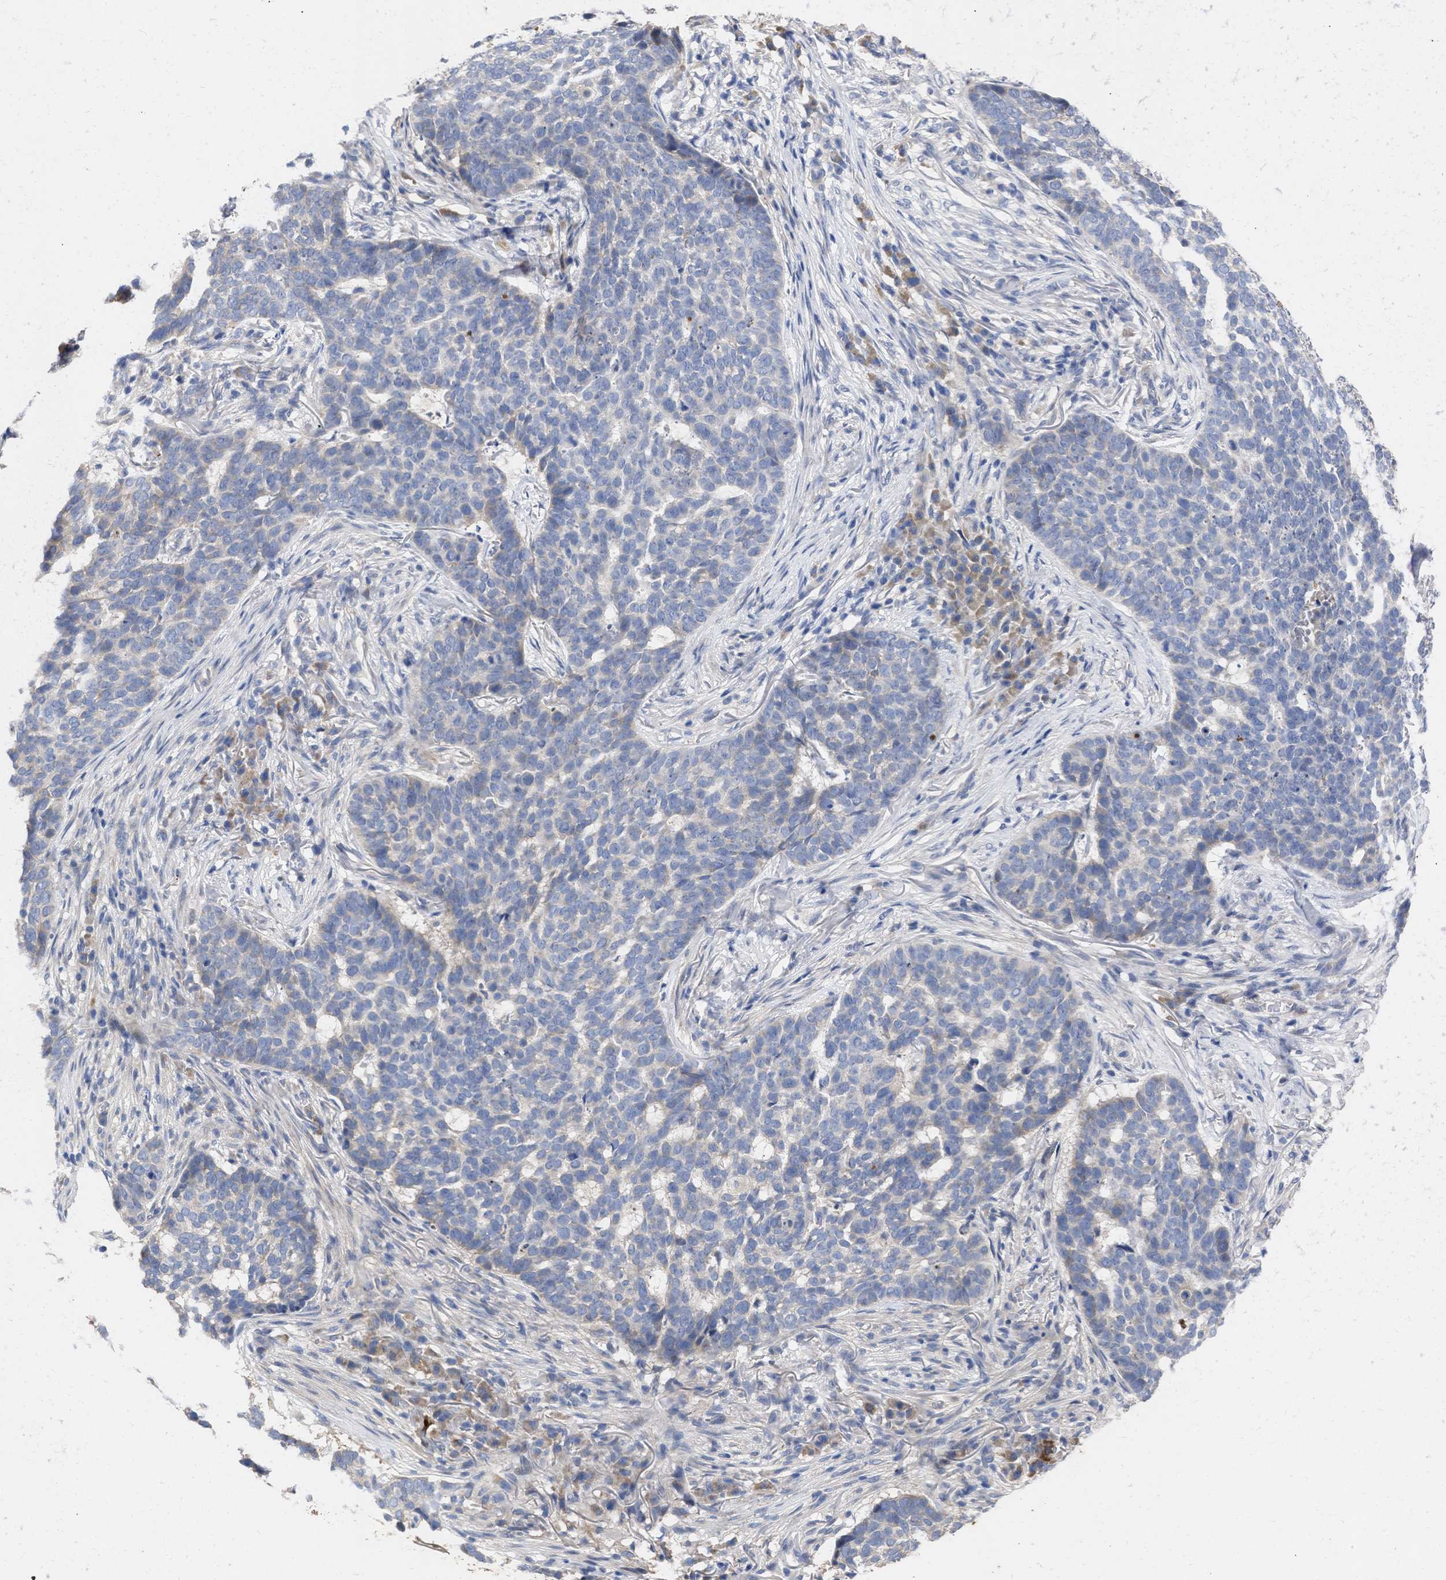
{"staining": {"intensity": "negative", "quantity": "none", "location": "none"}, "tissue": "skin cancer", "cell_type": "Tumor cells", "image_type": "cancer", "snomed": [{"axis": "morphology", "description": "Basal cell carcinoma"}, {"axis": "topography", "description": "Skin"}], "caption": "IHC of skin cancer displays no staining in tumor cells.", "gene": "ARHGEF4", "patient": {"sex": "male", "age": 85}}